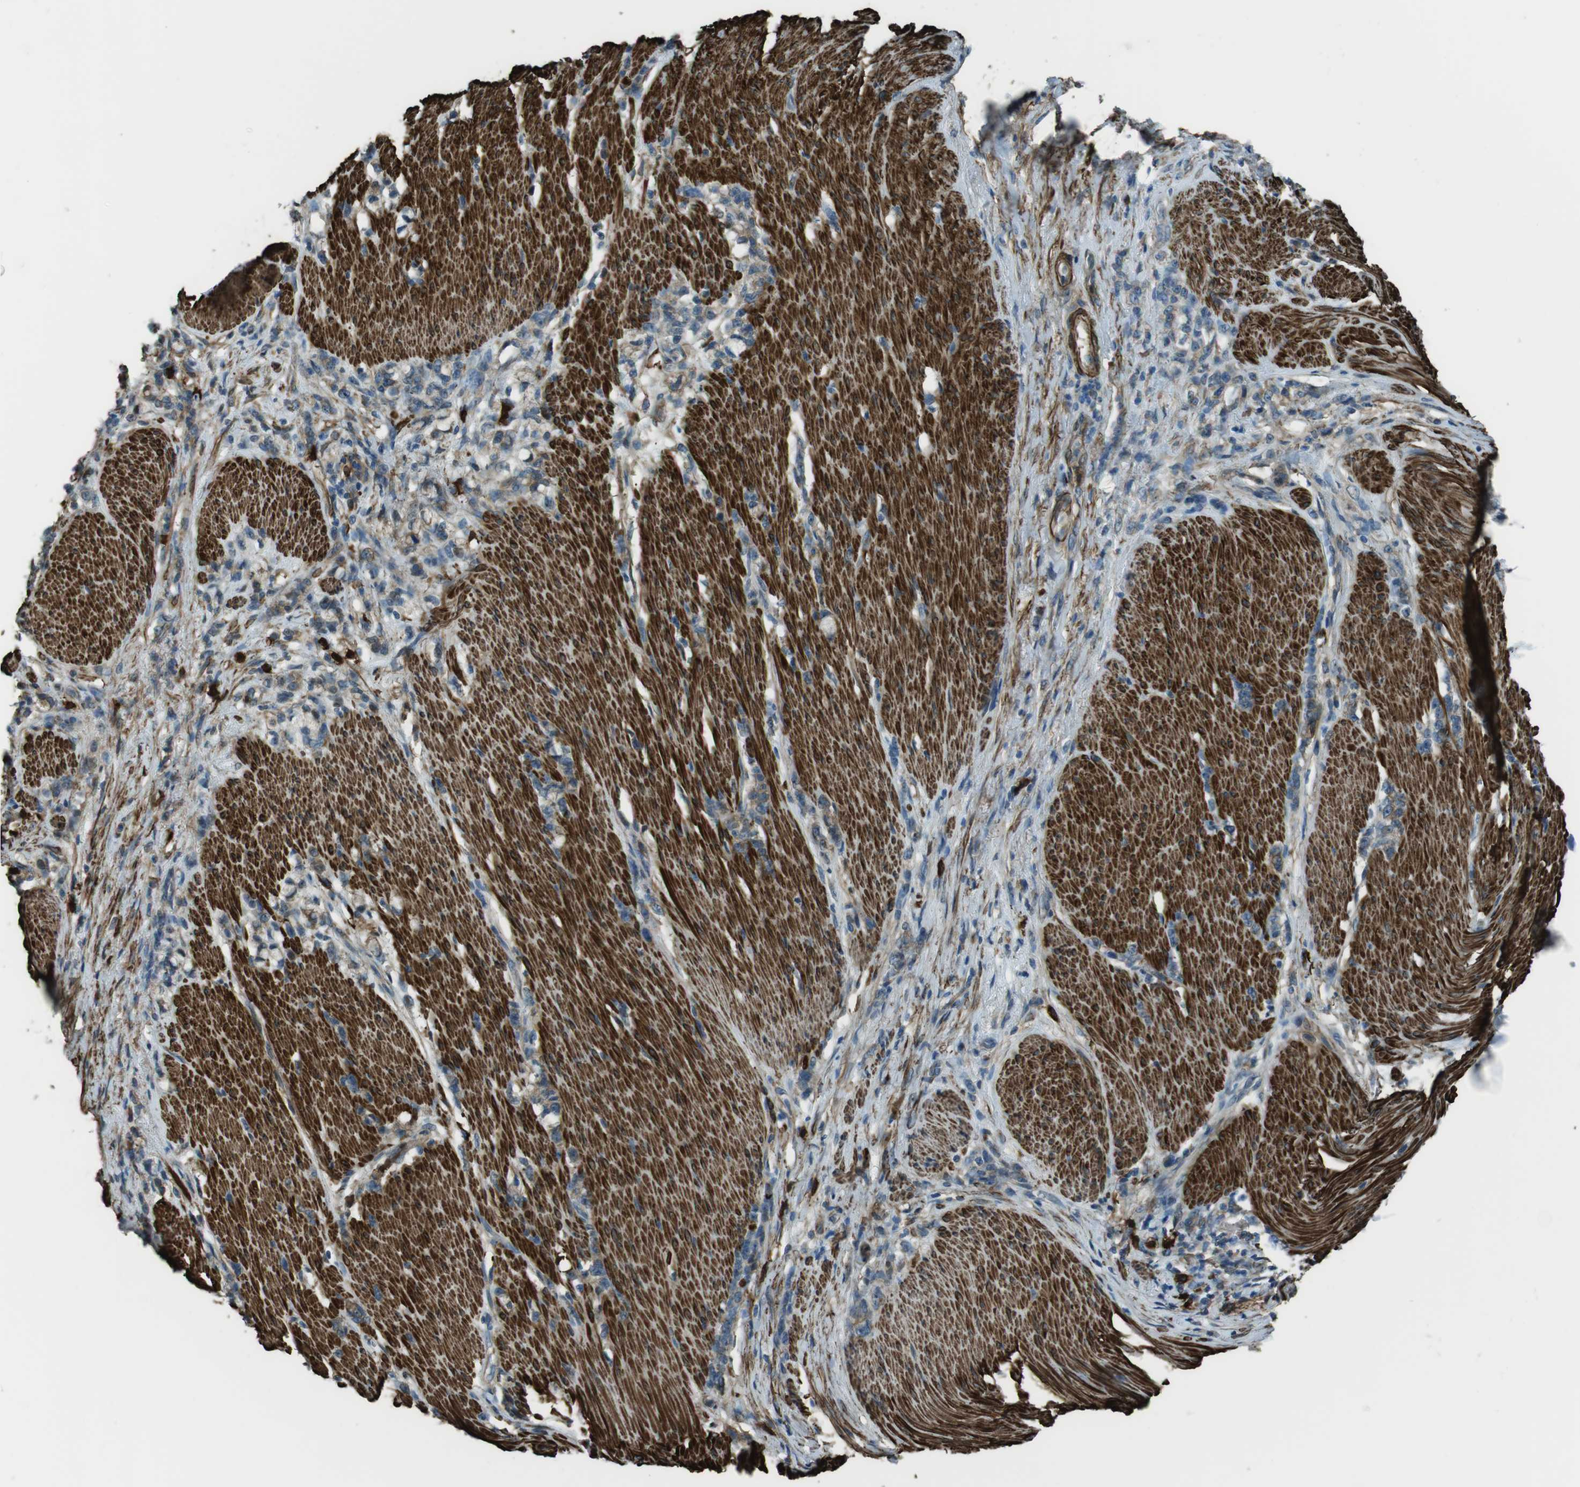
{"staining": {"intensity": "weak", "quantity": ">75%", "location": "cytoplasmic/membranous"}, "tissue": "stomach cancer", "cell_type": "Tumor cells", "image_type": "cancer", "snomed": [{"axis": "morphology", "description": "Adenocarcinoma, NOS"}, {"axis": "topography", "description": "Stomach, lower"}], "caption": "Stomach cancer tissue displays weak cytoplasmic/membranous staining in about >75% of tumor cells", "gene": "SFT2D1", "patient": {"sex": "male", "age": 88}}